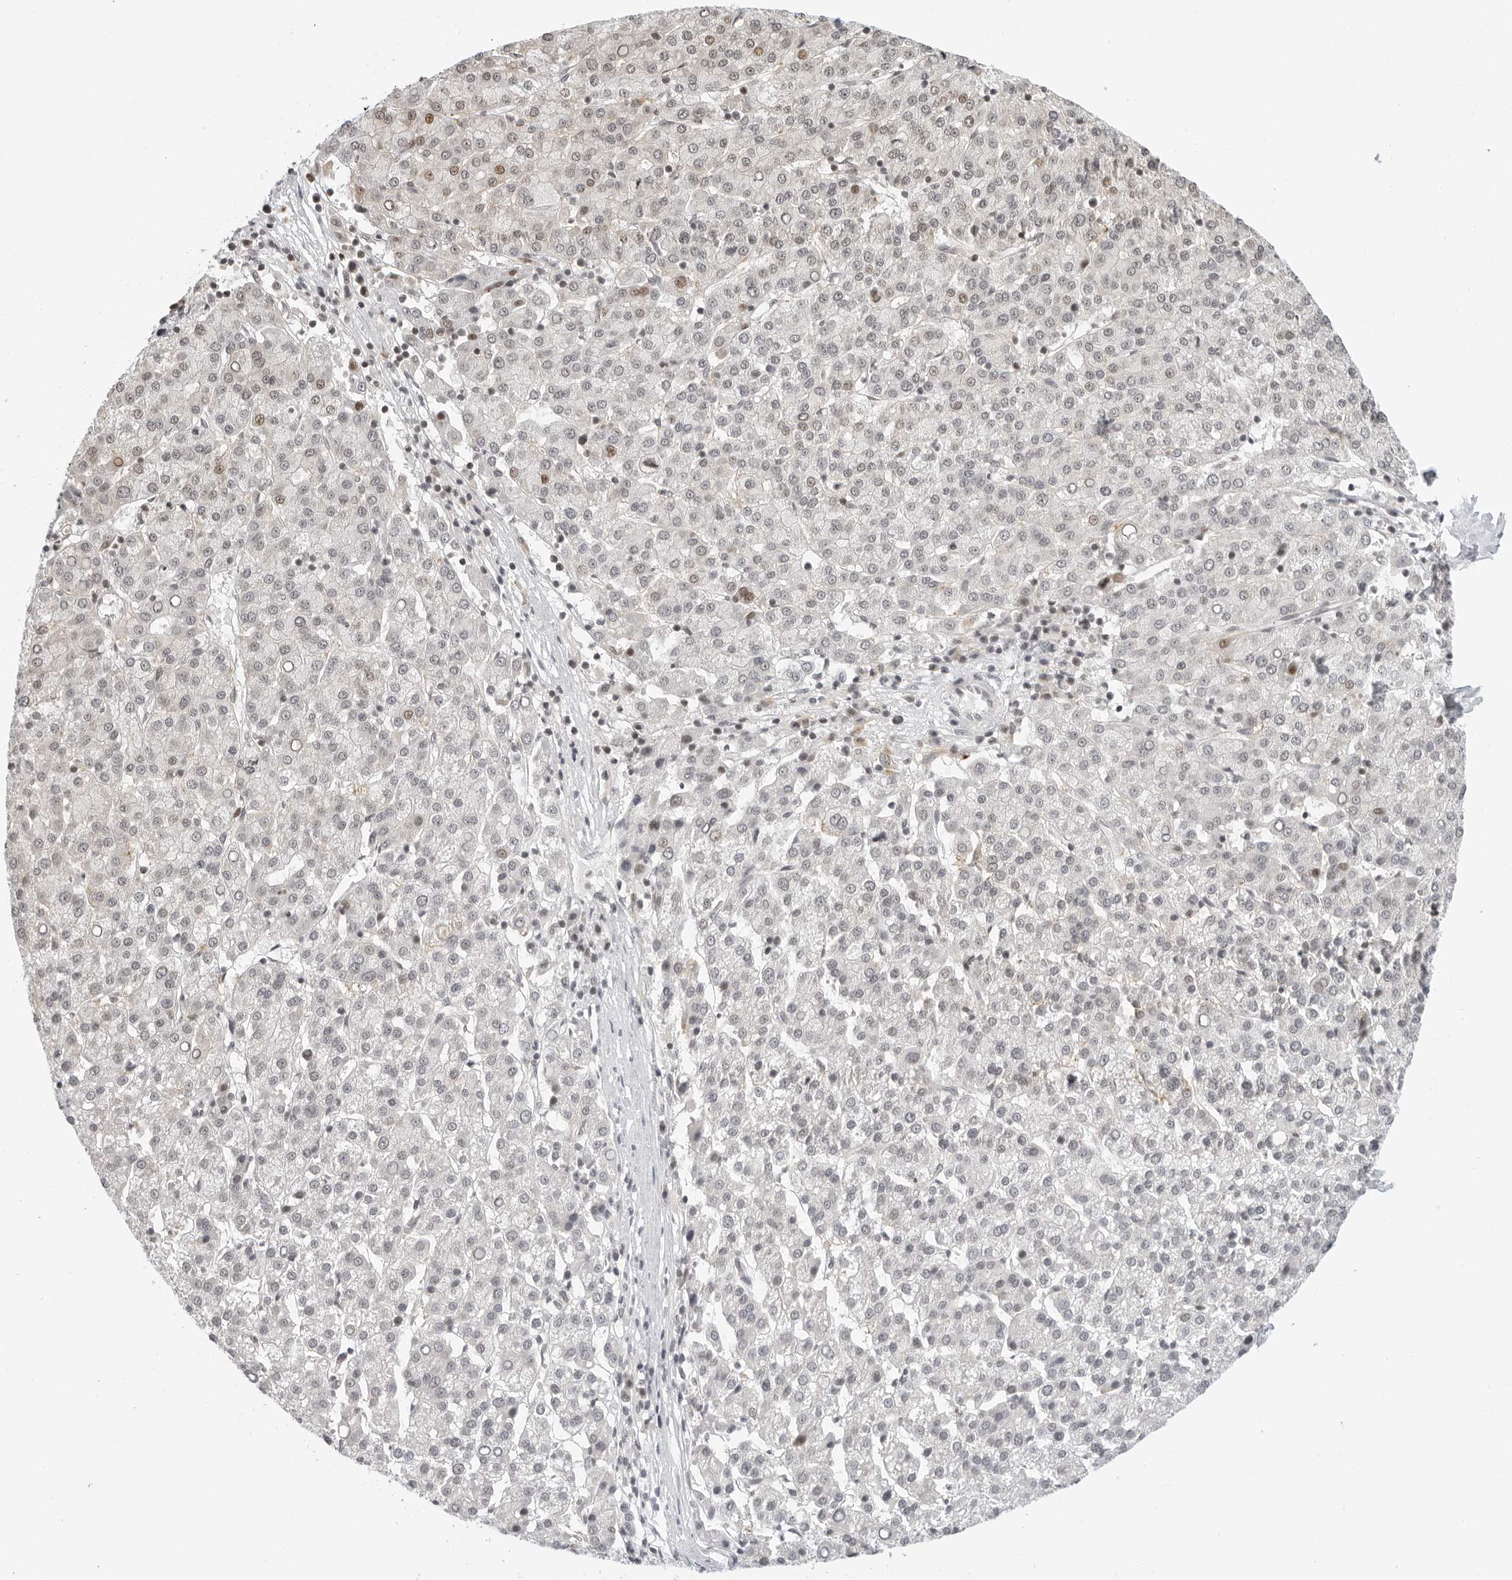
{"staining": {"intensity": "moderate", "quantity": "<25%", "location": "nuclear"}, "tissue": "liver cancer", "cell_type": "Tumor cells", "image_type": "cancer", "snomed": [{"axis": "morphology", "description": "Carcinoma, Hepatocellular, NOS"}, {"axis": "topography", "description": "Liver"}], "caption": "IHC micrograph of human hepatocellular carcinoma (liver) stained for a protein (brown), which reveals low levels of moderate nuclear expression in approximately <25% of tumor cells.", "gene": "MSH6", "patient": {"sex": "female", "age": 58}}